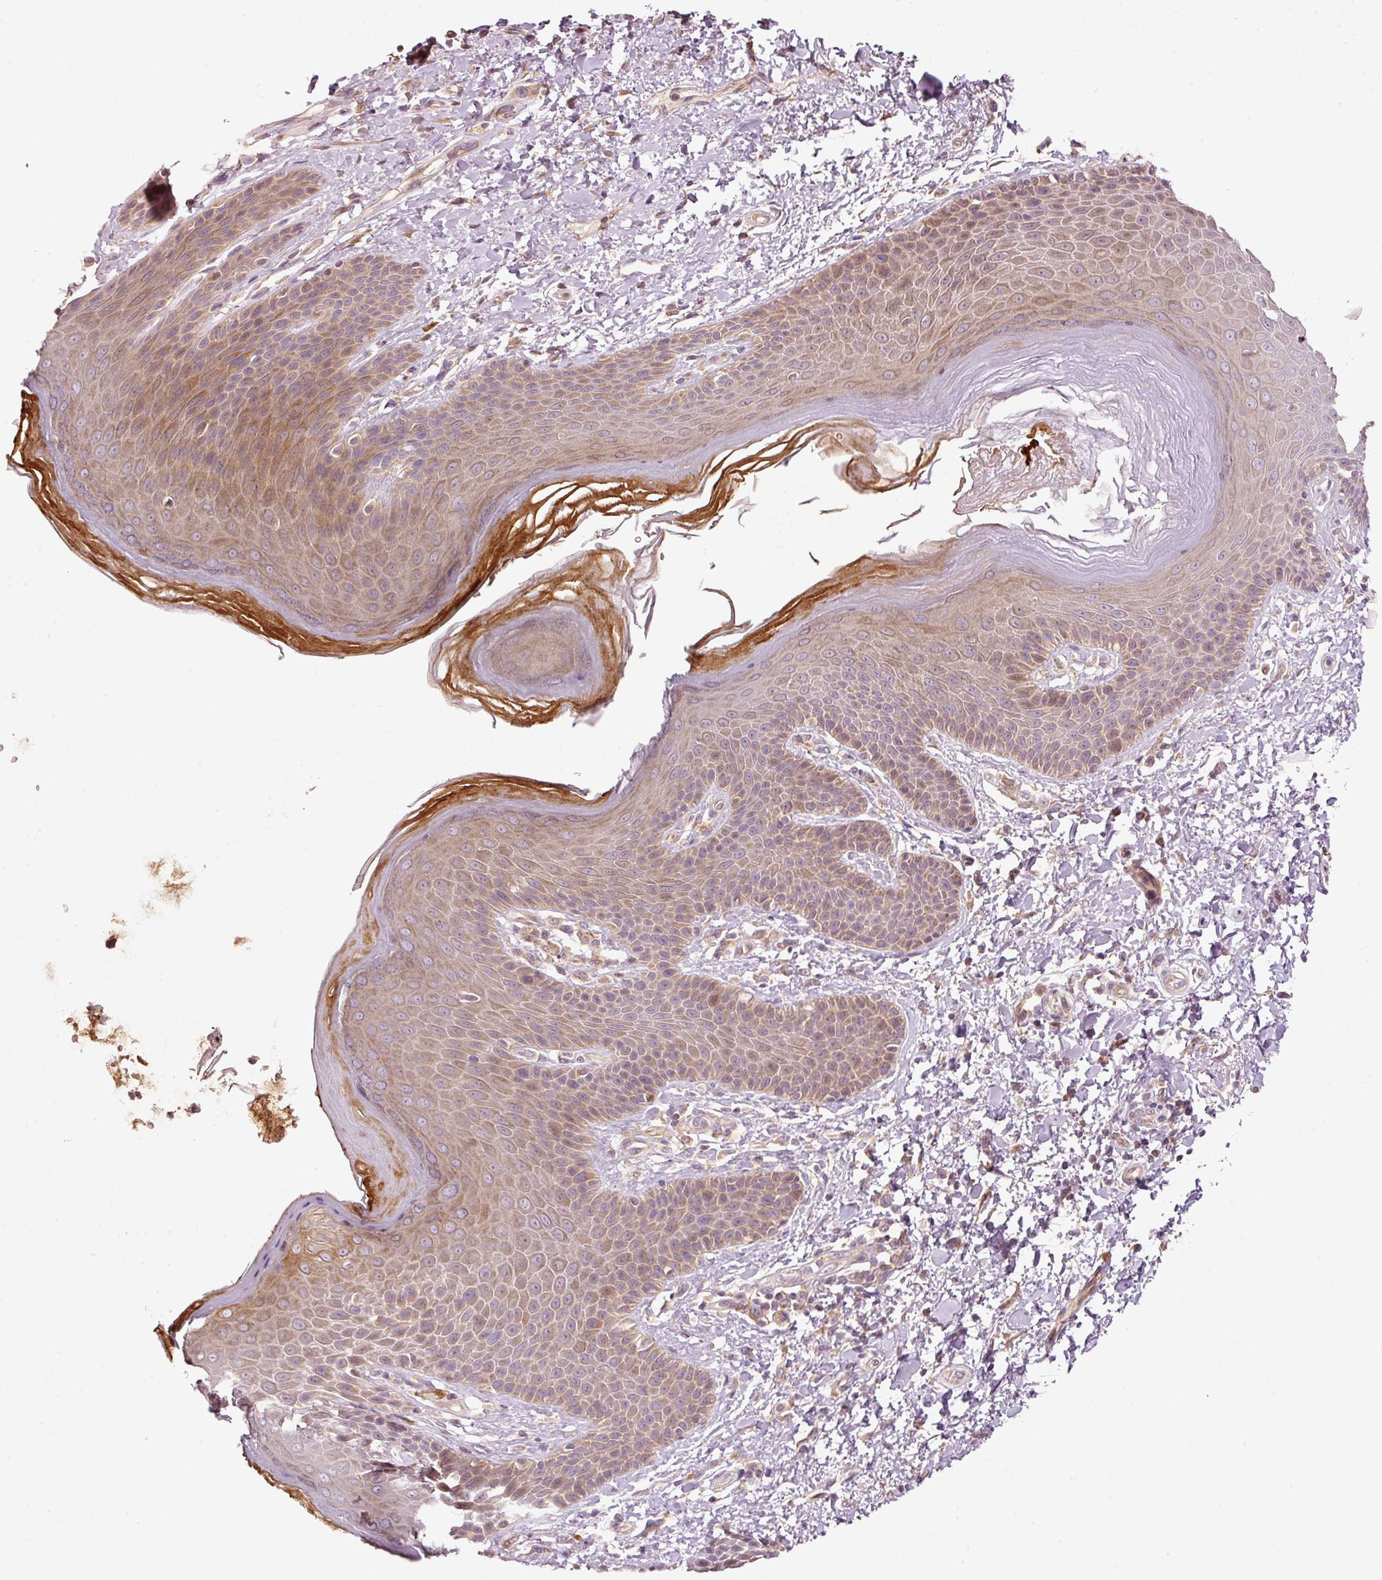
{"staining": {"intensity": "moderate", "quantity": ">75%", "location": "cytoplasmic/membranous"}, "tissue": "skin", "cell_type": "Epidermal cells", "image_type": "normal", "snomed": [{"axis": "morphology", "description": "Normal tissue, NOS"}, {"axis": "topography", "description": "Peripheral nerve tissue"}], "caption": "Moderate cytoplasmic/membranous expression for a protein is seen in approximately >75% of epidermal cells of unremarkable skin using immunohistochemistry.", "gene": "MAP10", "patient": {"sex": "male", "age": 51}}